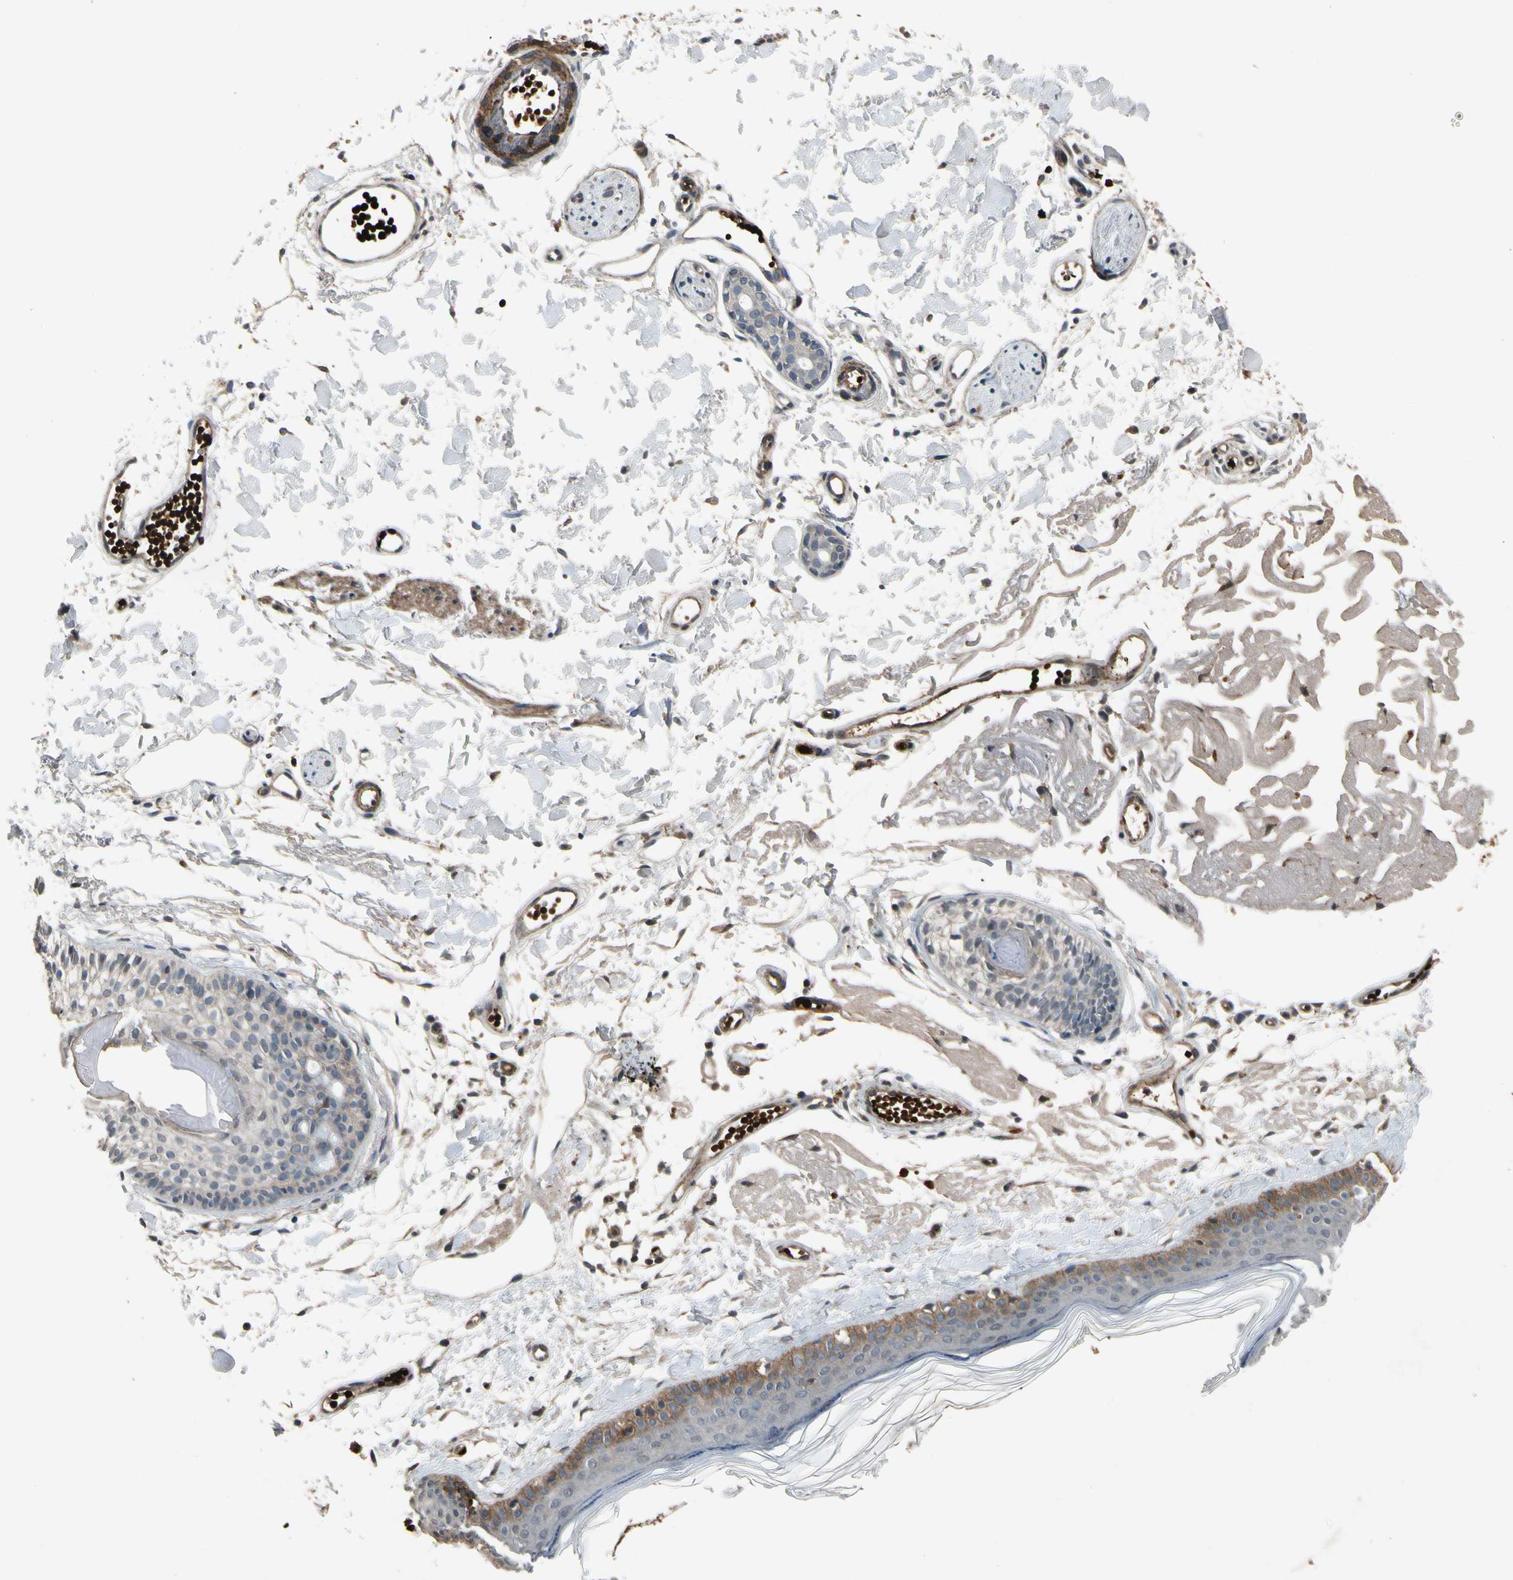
{"staining": {"intensity": "weak", "quantity": ">75%", "location": "cytoplasmic/membranous"}, "tissue": "skin", "cell_type": "Fibroblasts", "image_type": "normal", "snomed": [{"axis": "morphology", "description": "Normal tissue, NOS"}, {"axis": "topography", "description": "Skin"}], "caption": "Immunohistochemistry (IHC) histopathology image of unremarkable skin: skin stained using immunohistochemistry (IHC) shows low levels of weak protein expression localized specifically in the cytoplasmic/membranous of fibroblasts, appearing as a cytoplasmic/membranous brown color.", "gene": "MST1R", "patient": {"sex": "male", "age": 83}}